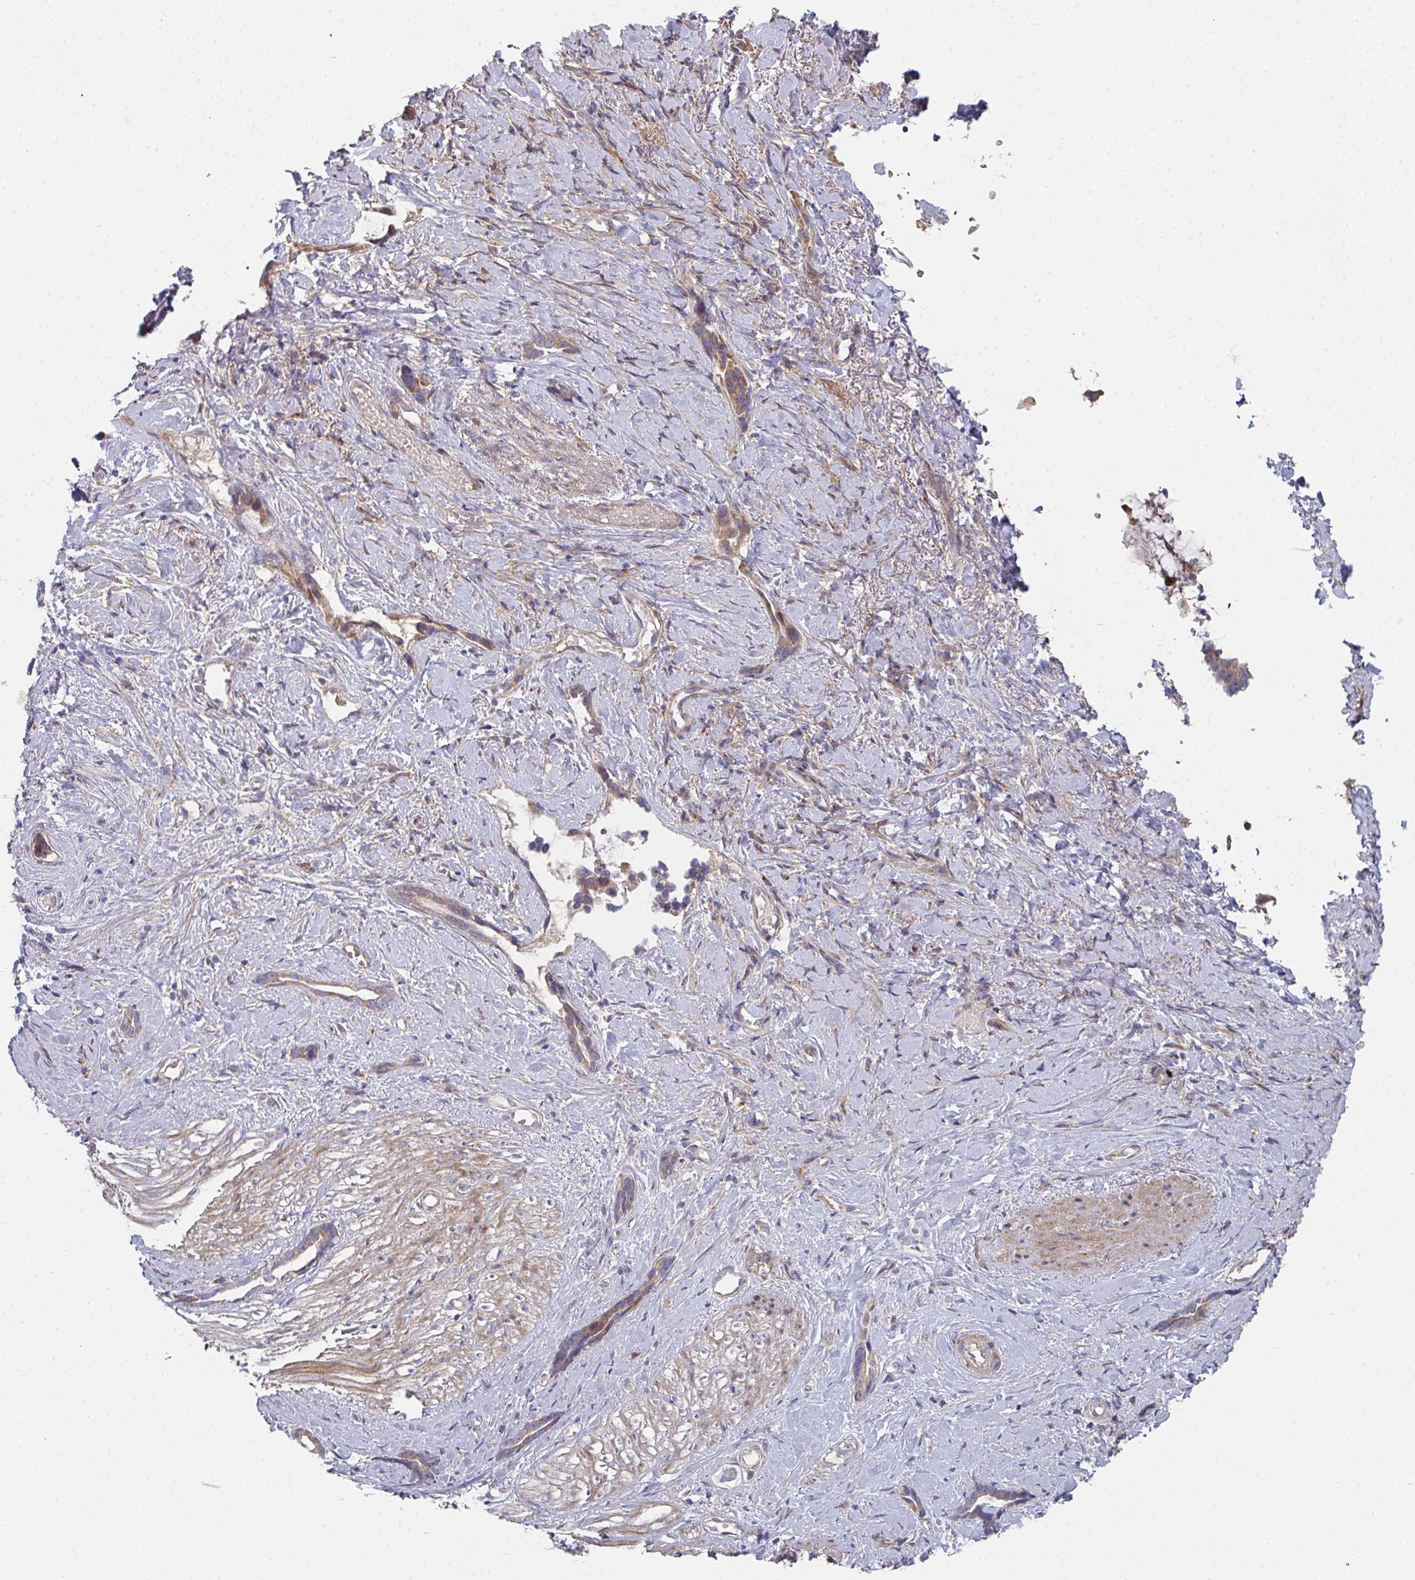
{"staining": {"intensity": "moderate", "quantity": ">75%", "location": "cytoplasmic/membranous"}, "tissue": "stomach cancer", "cell_type": "Tumor cells", "image_type": "cancer", "snomed": [{"axis": "morphology", "description": "Adenocarcinoma, NOS"}, {"axis": "topography", "description": "Stomach"}], "caption": "An IHC photomicrograph of neoplastic tissue is shown. Protein staining in brown highlights moderate cytoplasmic/membranous positivity in stomach cancer (adenocarcinoma) within tumor cells.", "gene": "RHEBL1", "patient": {"sex": "male", "age": 55}}